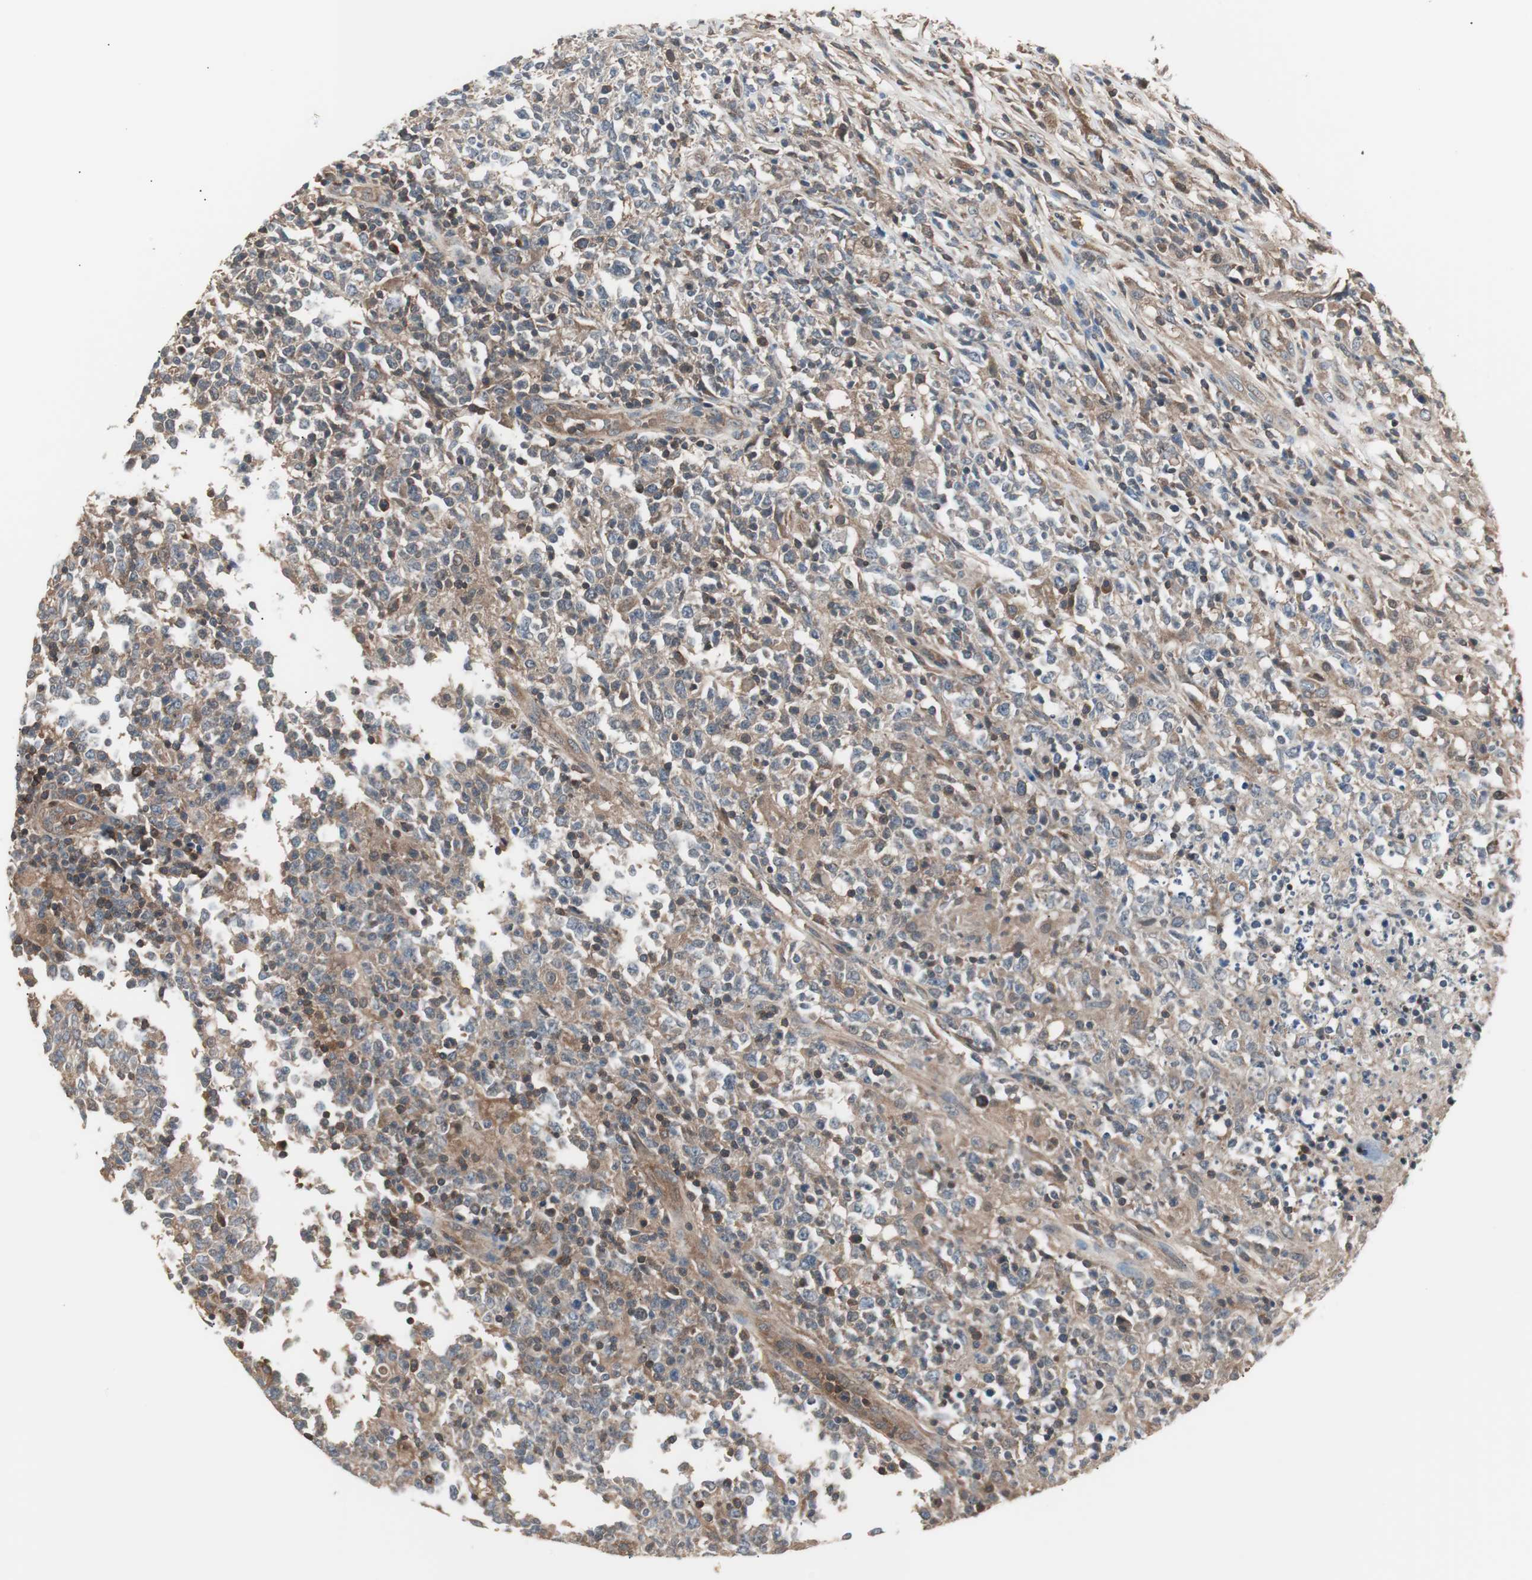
{"staining": {"intensity": "moderate", "quantity": "25%-75%", "location": "cytoplasmic/membranous"}, "tissue": "lymphoma", "cell_type": "Tumor cells", "image_type": "cancer", "snomed": [{"axis": "morphology", "description": "Malignant lymphoma, non-Hodgkin's type, High grade"}, {"axis": "topography", "description": "Lymph node"}], "caption": "Immunohistochemical staining of lymphoma displays medium levels of moderate cytoplasmic/membranous protein expression in about 25%-75% of tumor cells.", "gene": "CAPNS1", "patient": {"sex": "female", "age": 84}}